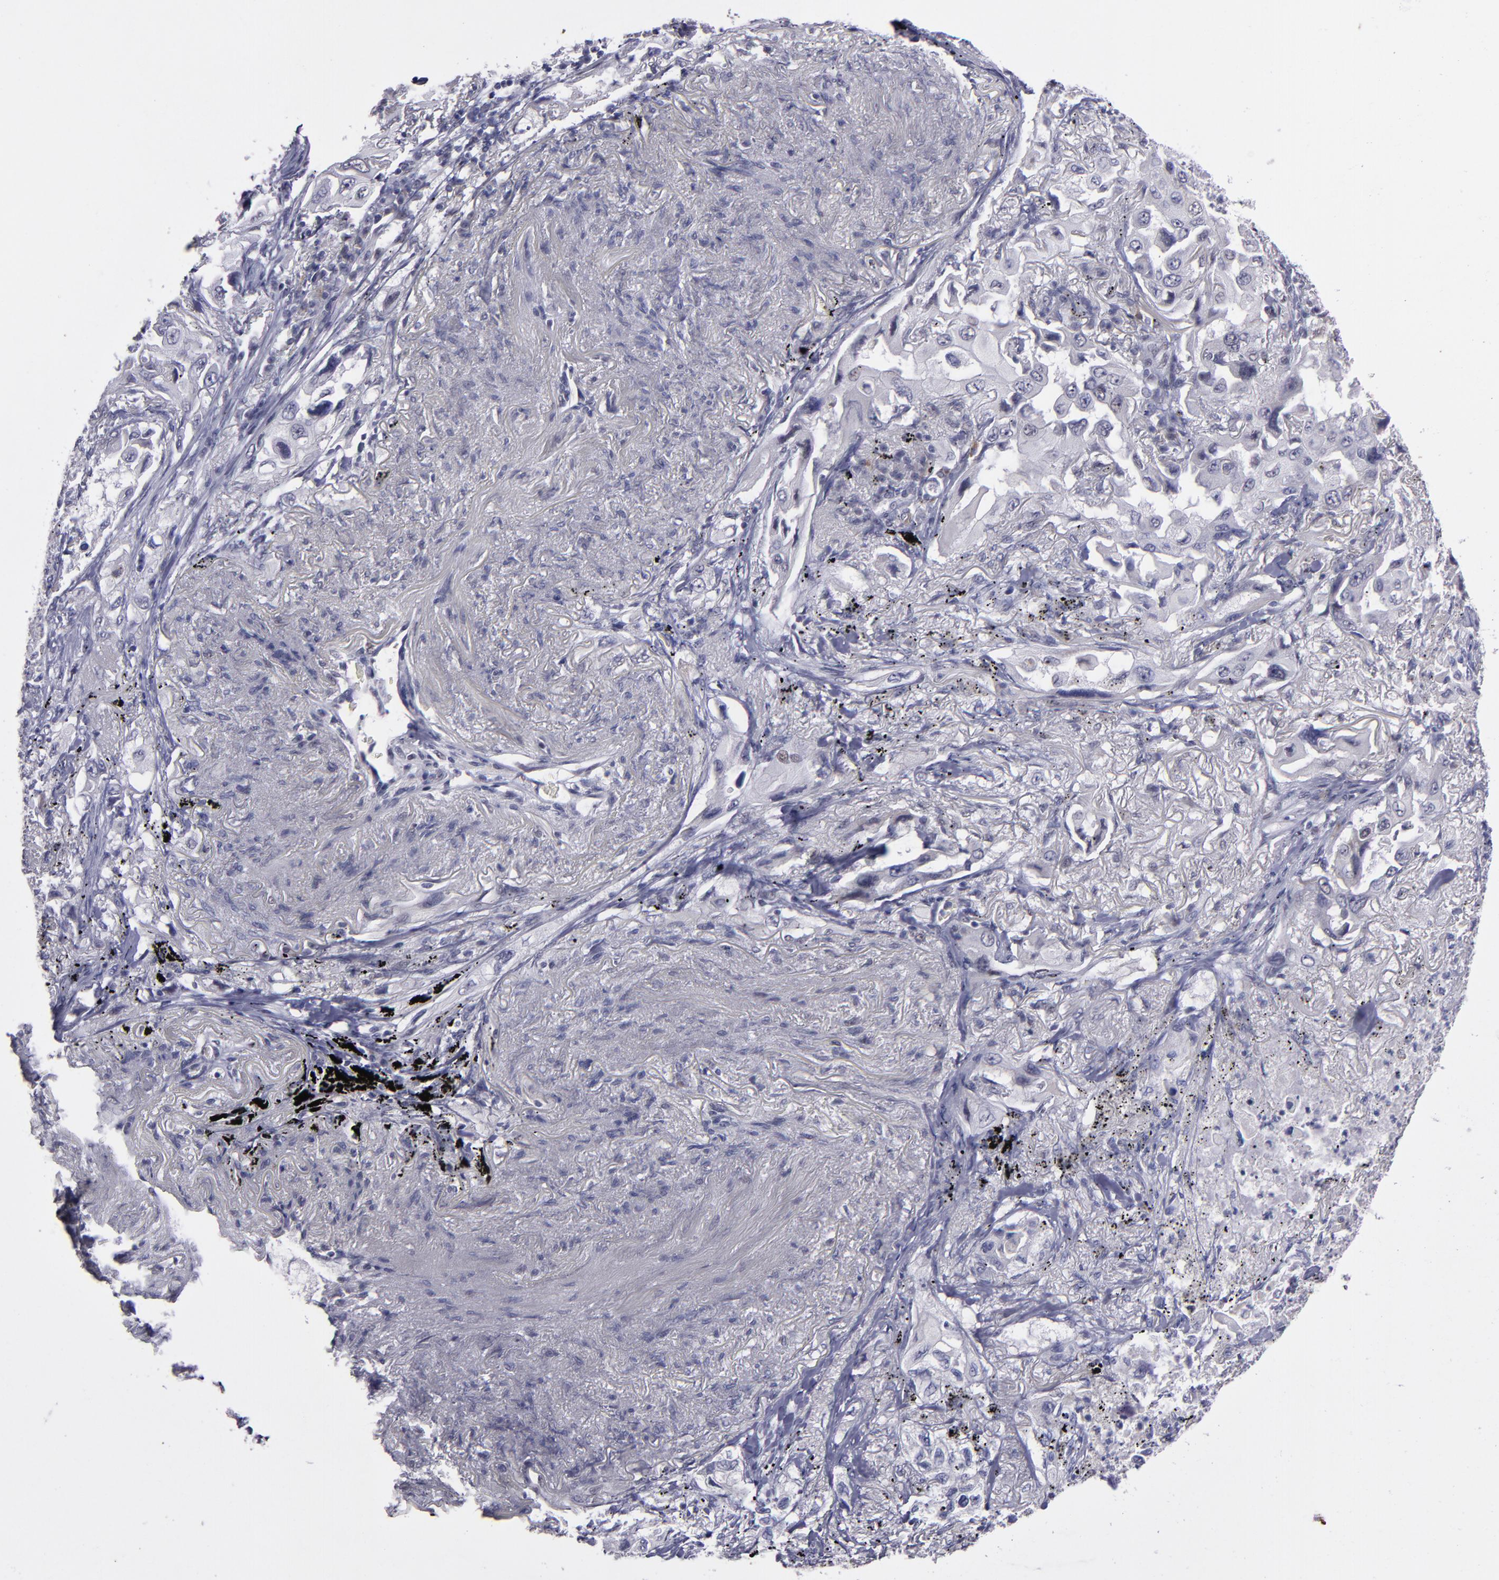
{"staining": {"intensity": "negative", "quantity": "none", "location": "none"}, "tissue": "lung cancer", "cell_type": "Tumor cells", "image_type": "cancer", "snomed": [{"axis": "morphology", "description": "Adenocarcinoma, NOS"}, {"axis": "topography", "description": "Lung"}], "caption": "This histopathology image is of lung cancer stained with immunohistochemistry (IHC) to label a protein in brown with the nuclei are counter-stained blue. There is no expression in tumor cells. Nuclei are stained in blue.", "gene": "OTUB2", "patient": {"sex": "female", "age": 65}}